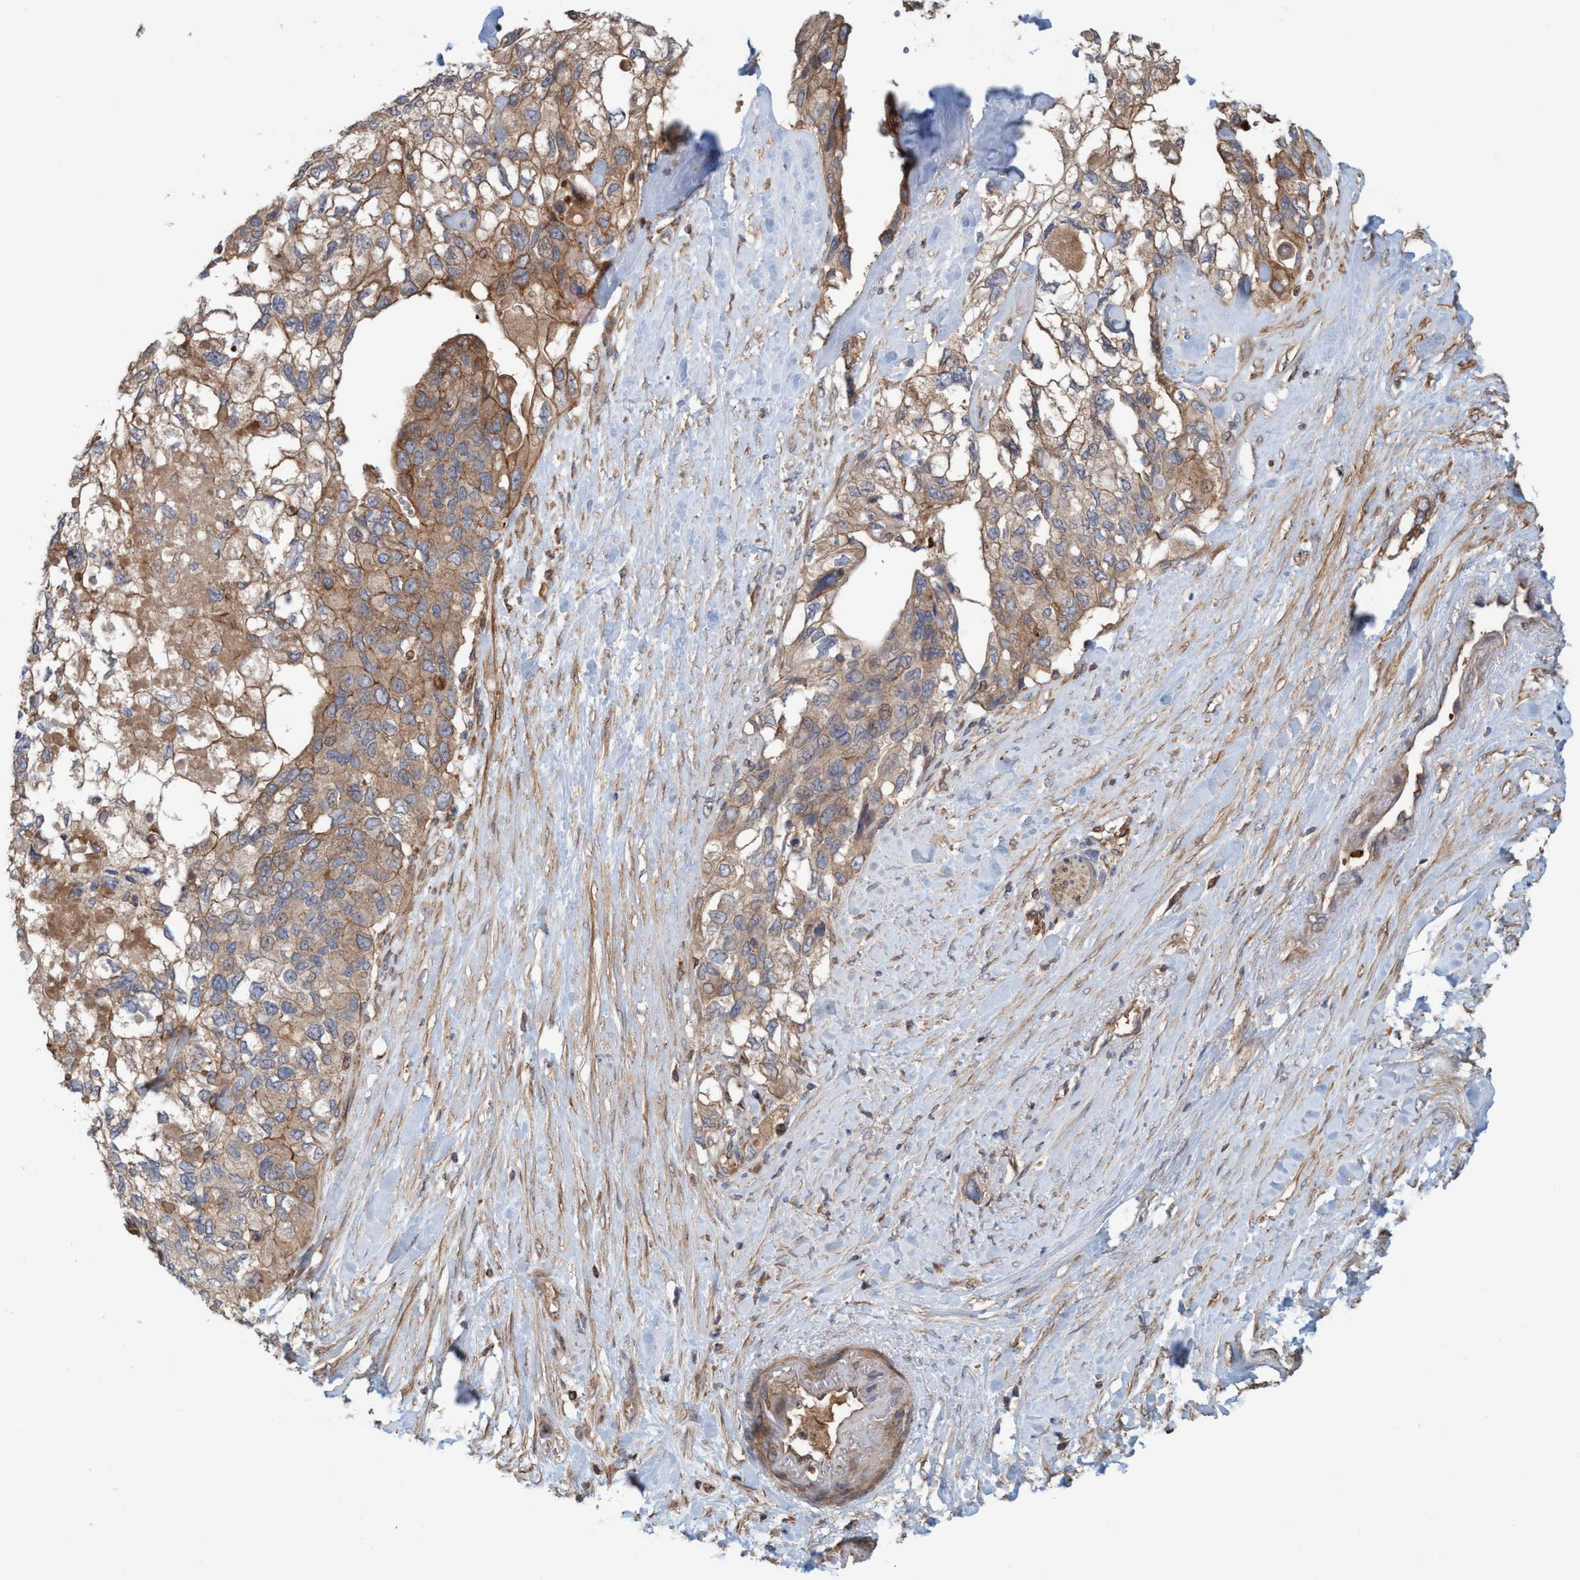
{"staining": {"intensity": "moderate", "quantity": ">75%", "location": "cytoplasmic/membranous"}, "tissue": "pancreatic cancer", "cell_type": "Tumor cells", "image_type": "cancer", "snomed": [{"axis": "morphology", "description": "Adenocarcinoma, NOS"}, {"axis": "topography", "description": "Pancreas"}], "caption": "IHC of human pancreatic cancer (adenocarcinoma) shows medium levels of moderate cytoplasmic/membranous staining in about >75% of tumor cells.", "gene": "SPECC1", "patient": {"sex": "female", "age": 56}}